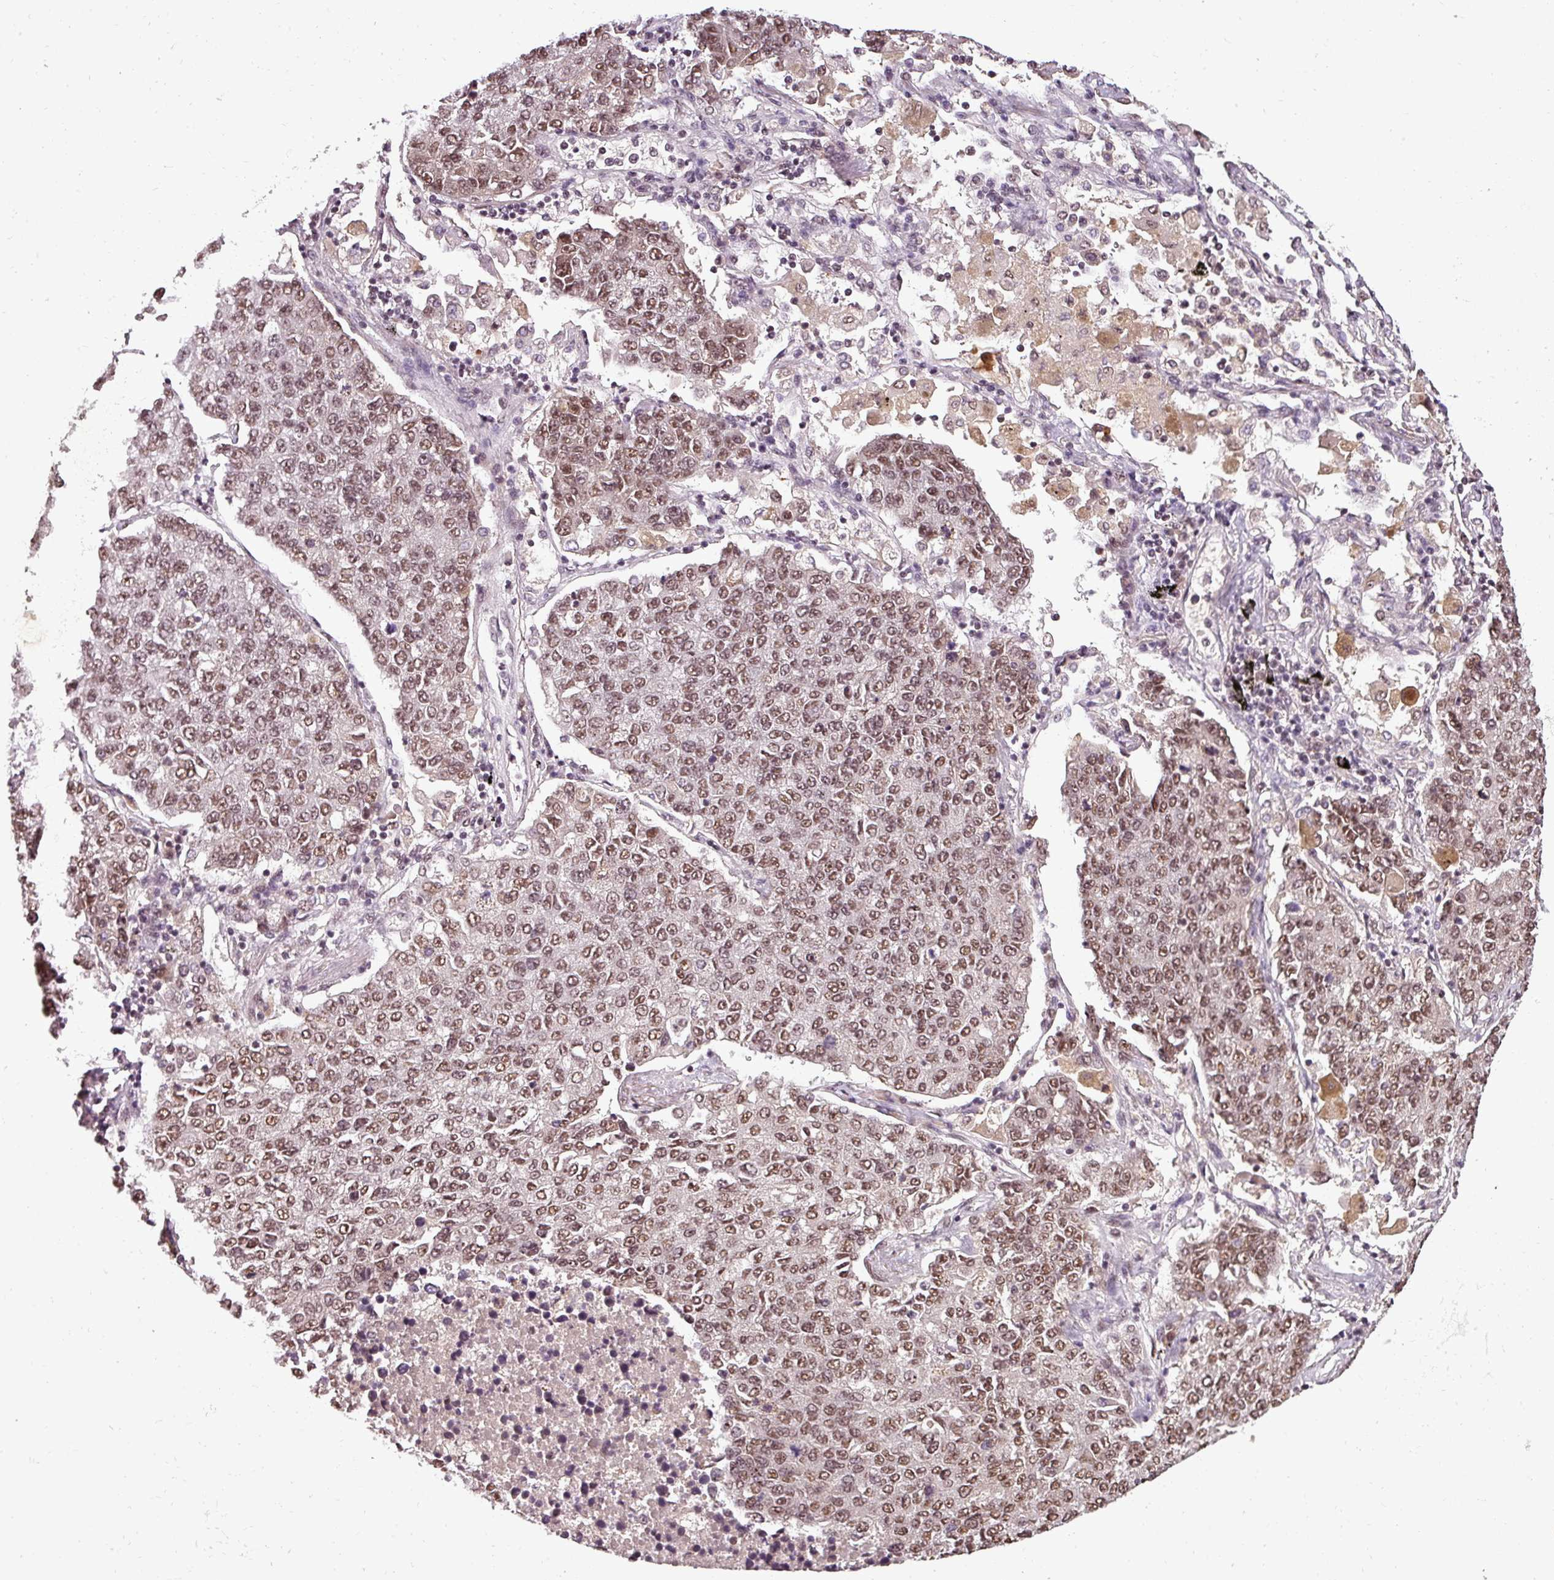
{"staining": {"intensity": "moderate", "quantity": ">75%", "location": "nuclear"}, "tissue": "lung cancer", "cell_type": "Tumor cells", "image_type": "cancer", "snomed": [{"axis": "morphology", "description": "Adenocarcinoma, NOS"}, {"axis": "topography", "description": "Lung"}], "caption": "About >75% of tumor cells in human adenocarcinoma (lung) display moderate nuclear protein staining as visualized by brown immunohistochemical staining.", "gene": "BCAS3", "patient": {"sex": "male", "age": 49}}